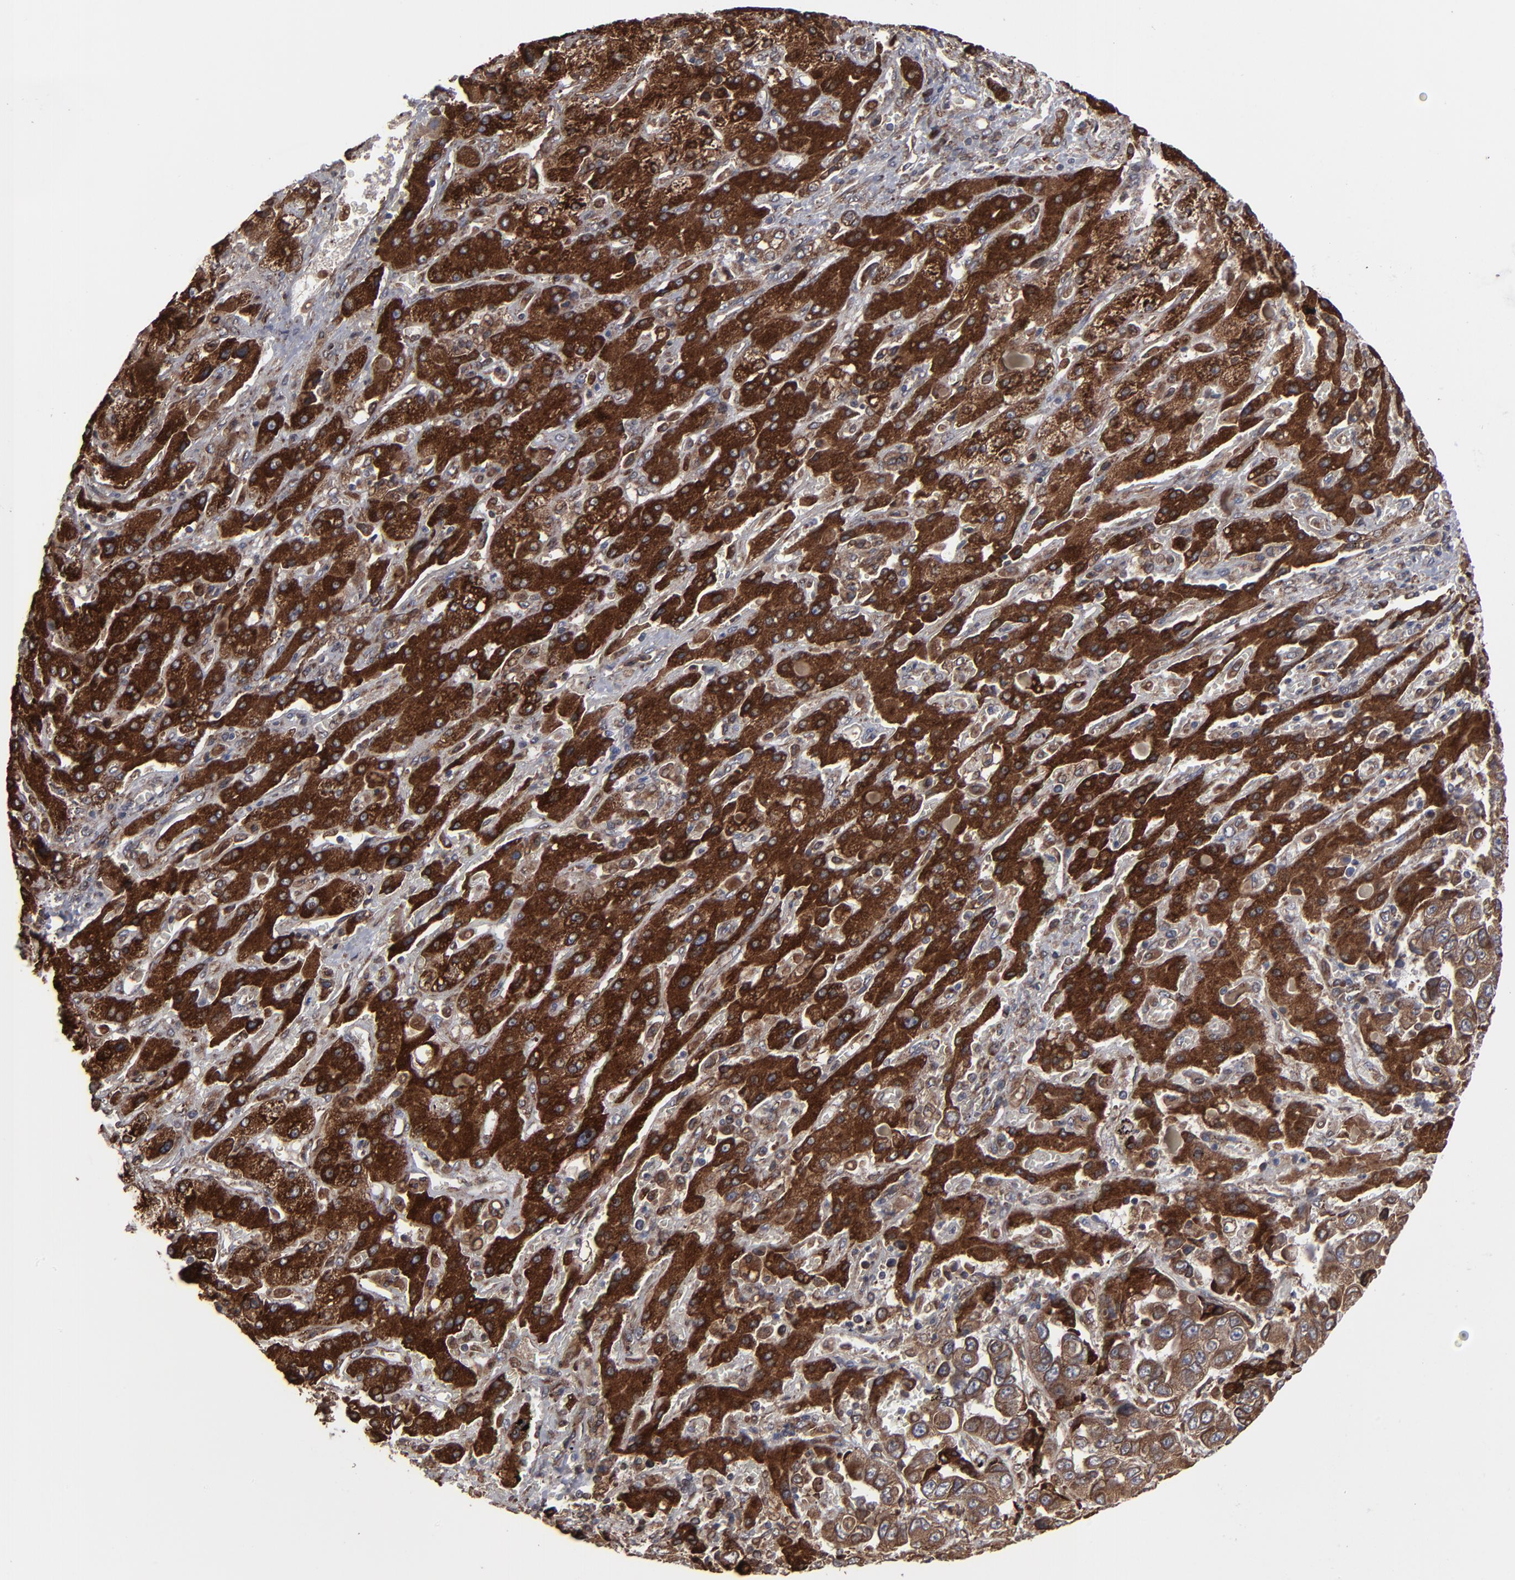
{"staining": {"intensity": "strong", "quantity": ">75%", "location": "cytoplasmic/membranous"}, "tissue": "liver cancer", "cell_type": "Tumor cells", "image_type": "cancer", "snomed": [{"axis": "morphology", "description": "Cholangiocarcinoma"}, {"axis": "topography", "description": "Liver"}], "caption": "Protein expression analysis of liver cancer (cholangiocarcinoma) displays strong cytoplasmic/membranous expression in approximately >75% of tumor cells.", "gene": "CNIH1", "patient": {"sex": "female", "age": 52}}